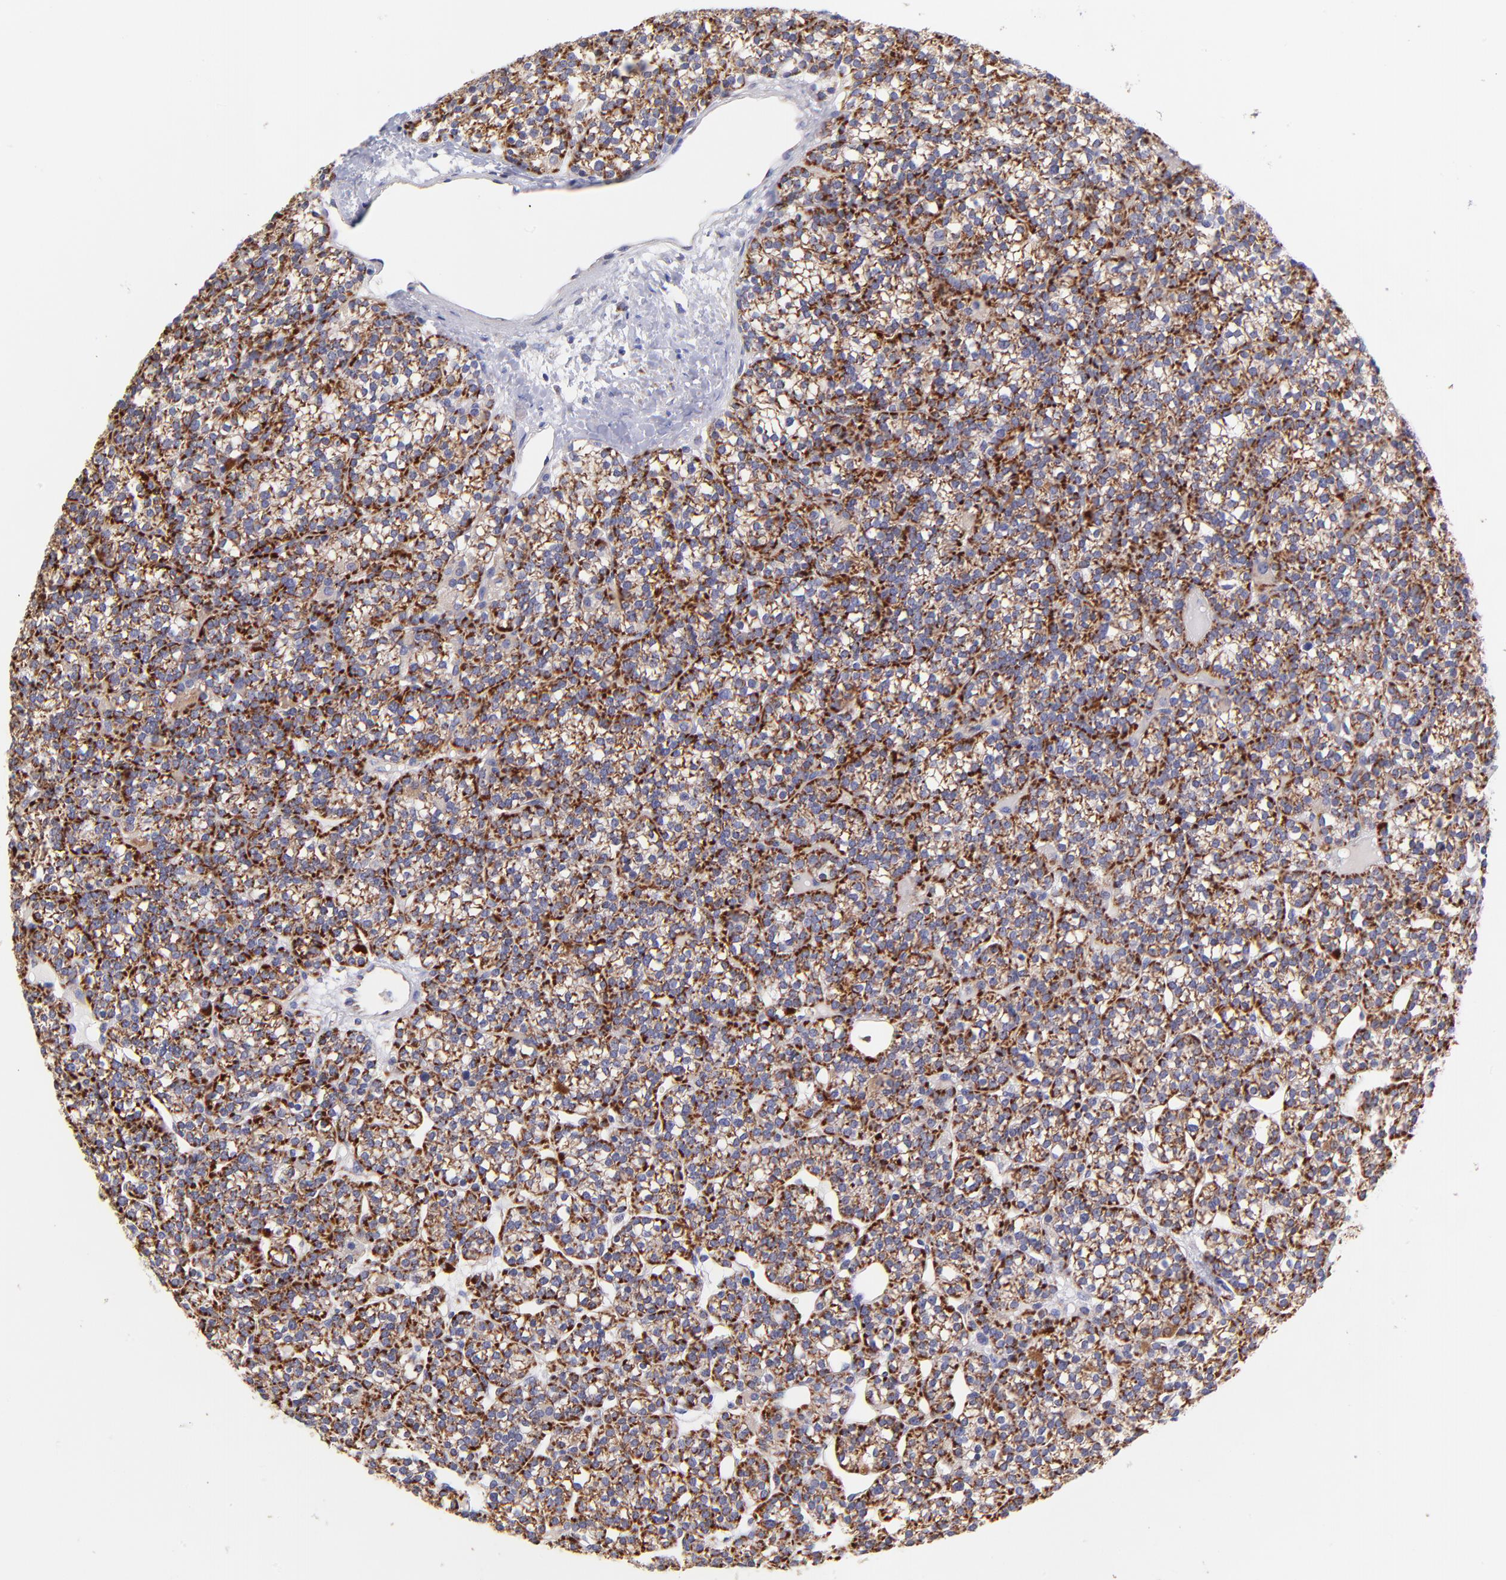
{"staining": {"intensity": "moderate", "quantity": "25%-75%", "location": "cytoplasmic/membranous"}, "tissue": "parathyroid gland", "cell_type": "Glandular cells", "image_type": "normal", "snomed": [{"axis": "morphology", "description": "Normal tissue, NOS"}, {"axis": "topography", "description": "Parathyroid gland"}], "caption": "A medium amount of moderate cytoplasmic/membranous positivity is identified in approximately 25%-75% of glandular cells in normal parathyroid gland. The staining is performed using DAB brown chromogen to label protein expression. The nuclei are counter-stained blue using hematoxylin.", "gene": "NDUFB7", "patient": {"sex": "female", "age": 50}}